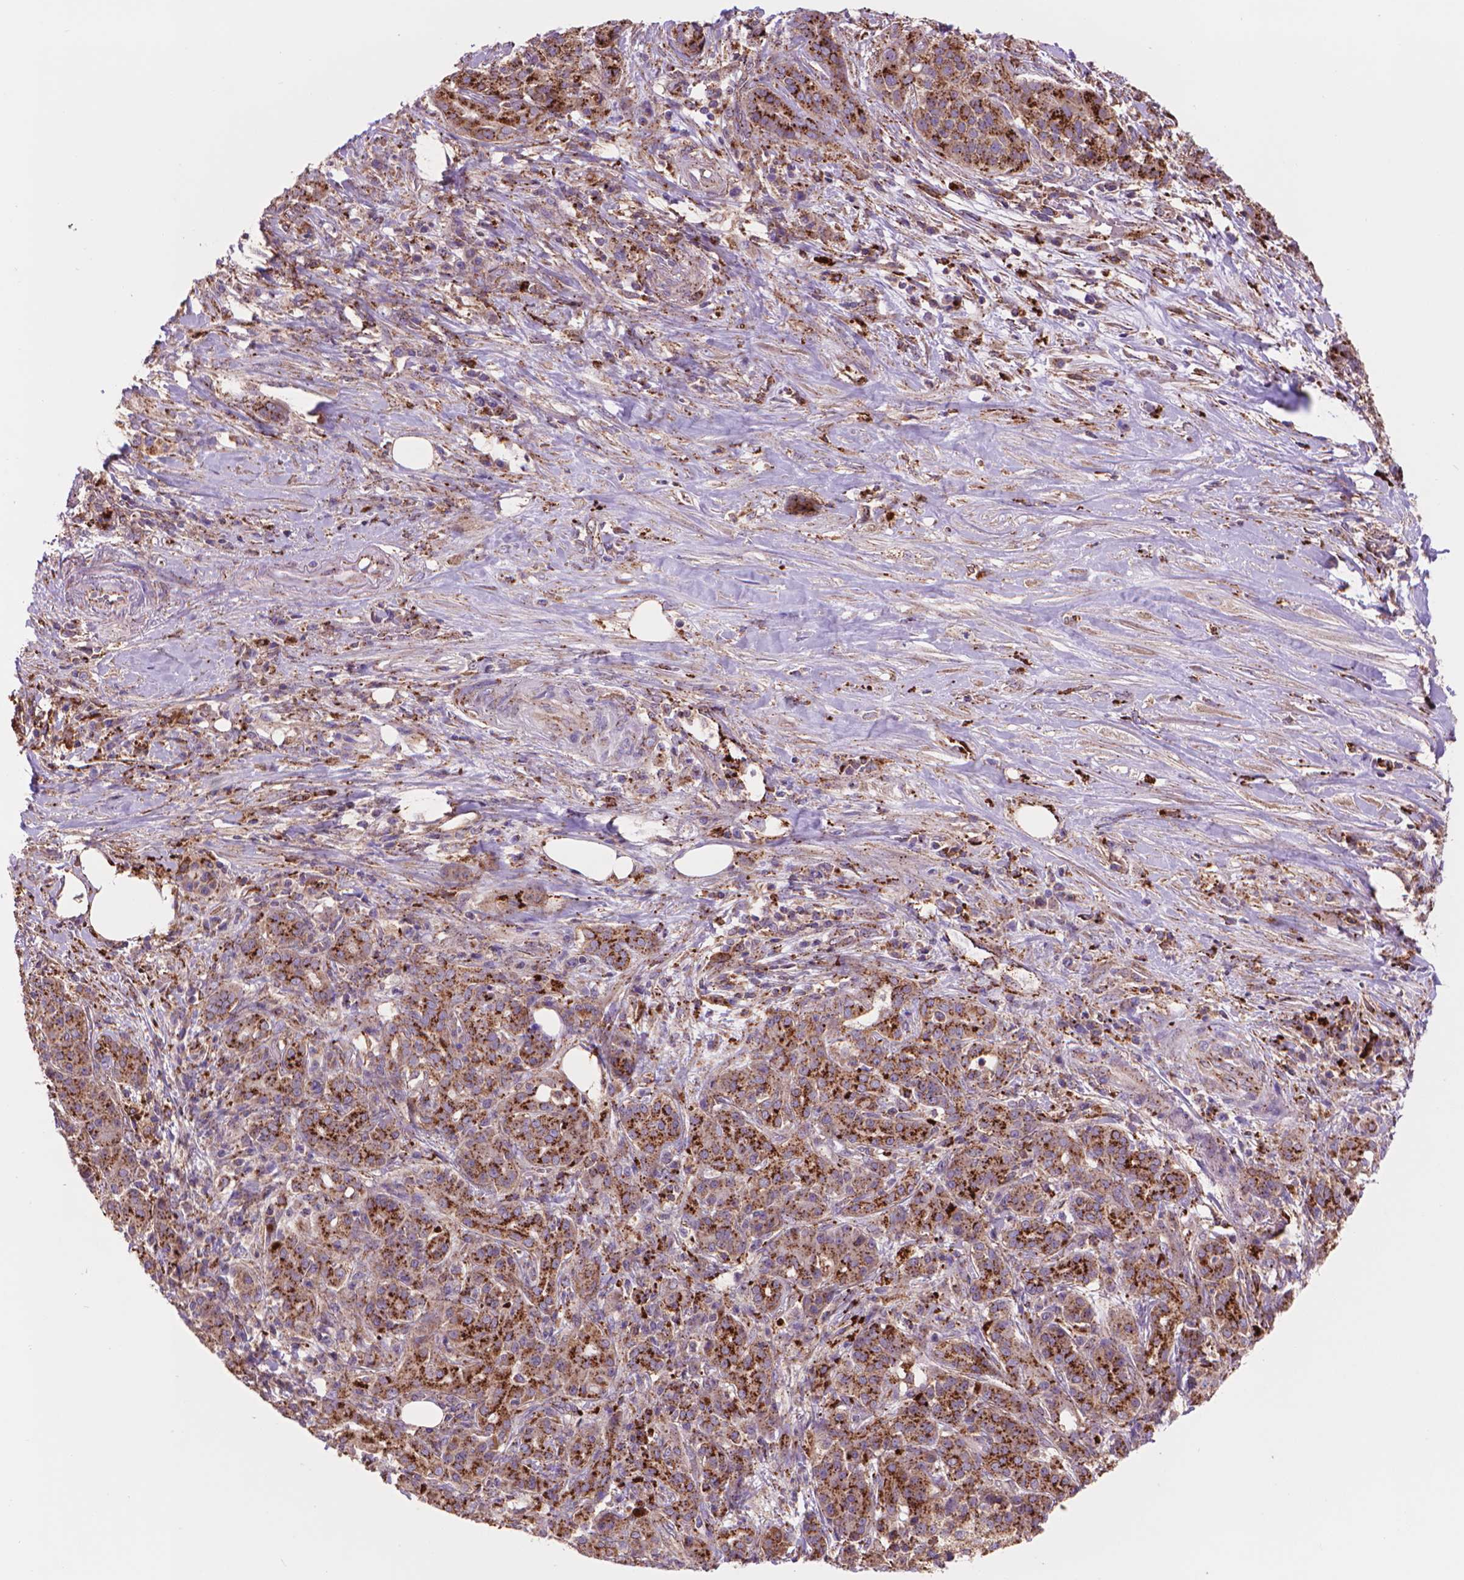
{"staining": {"intensity": "strong", "quantity": ">75%", "location": "cytoplasmic/membranous"}, "tissue": "pancreatic cancer", "cell_type": "Tumor cells", "image_type": "cancer", "snomed": [{"axis": "morphology", "description": "Normal tissue, NOS"}, {"axis": "morphology", "description": "Inflammation, NOS"}, {"axis": "morphology", "description": "Adenocarcinoma, NOS"}, {"axis": "topography", "description": "Pancreas"}], "caption": "This micrograph shows immunohistochemistry staining of pancreatic cancer (adenocarcinoma), with high strong cytoplasmic/membranous staining in about >75% of tumor cells.", "gene": "GLB1", "patient": {"sex": "male", "age": 57}}